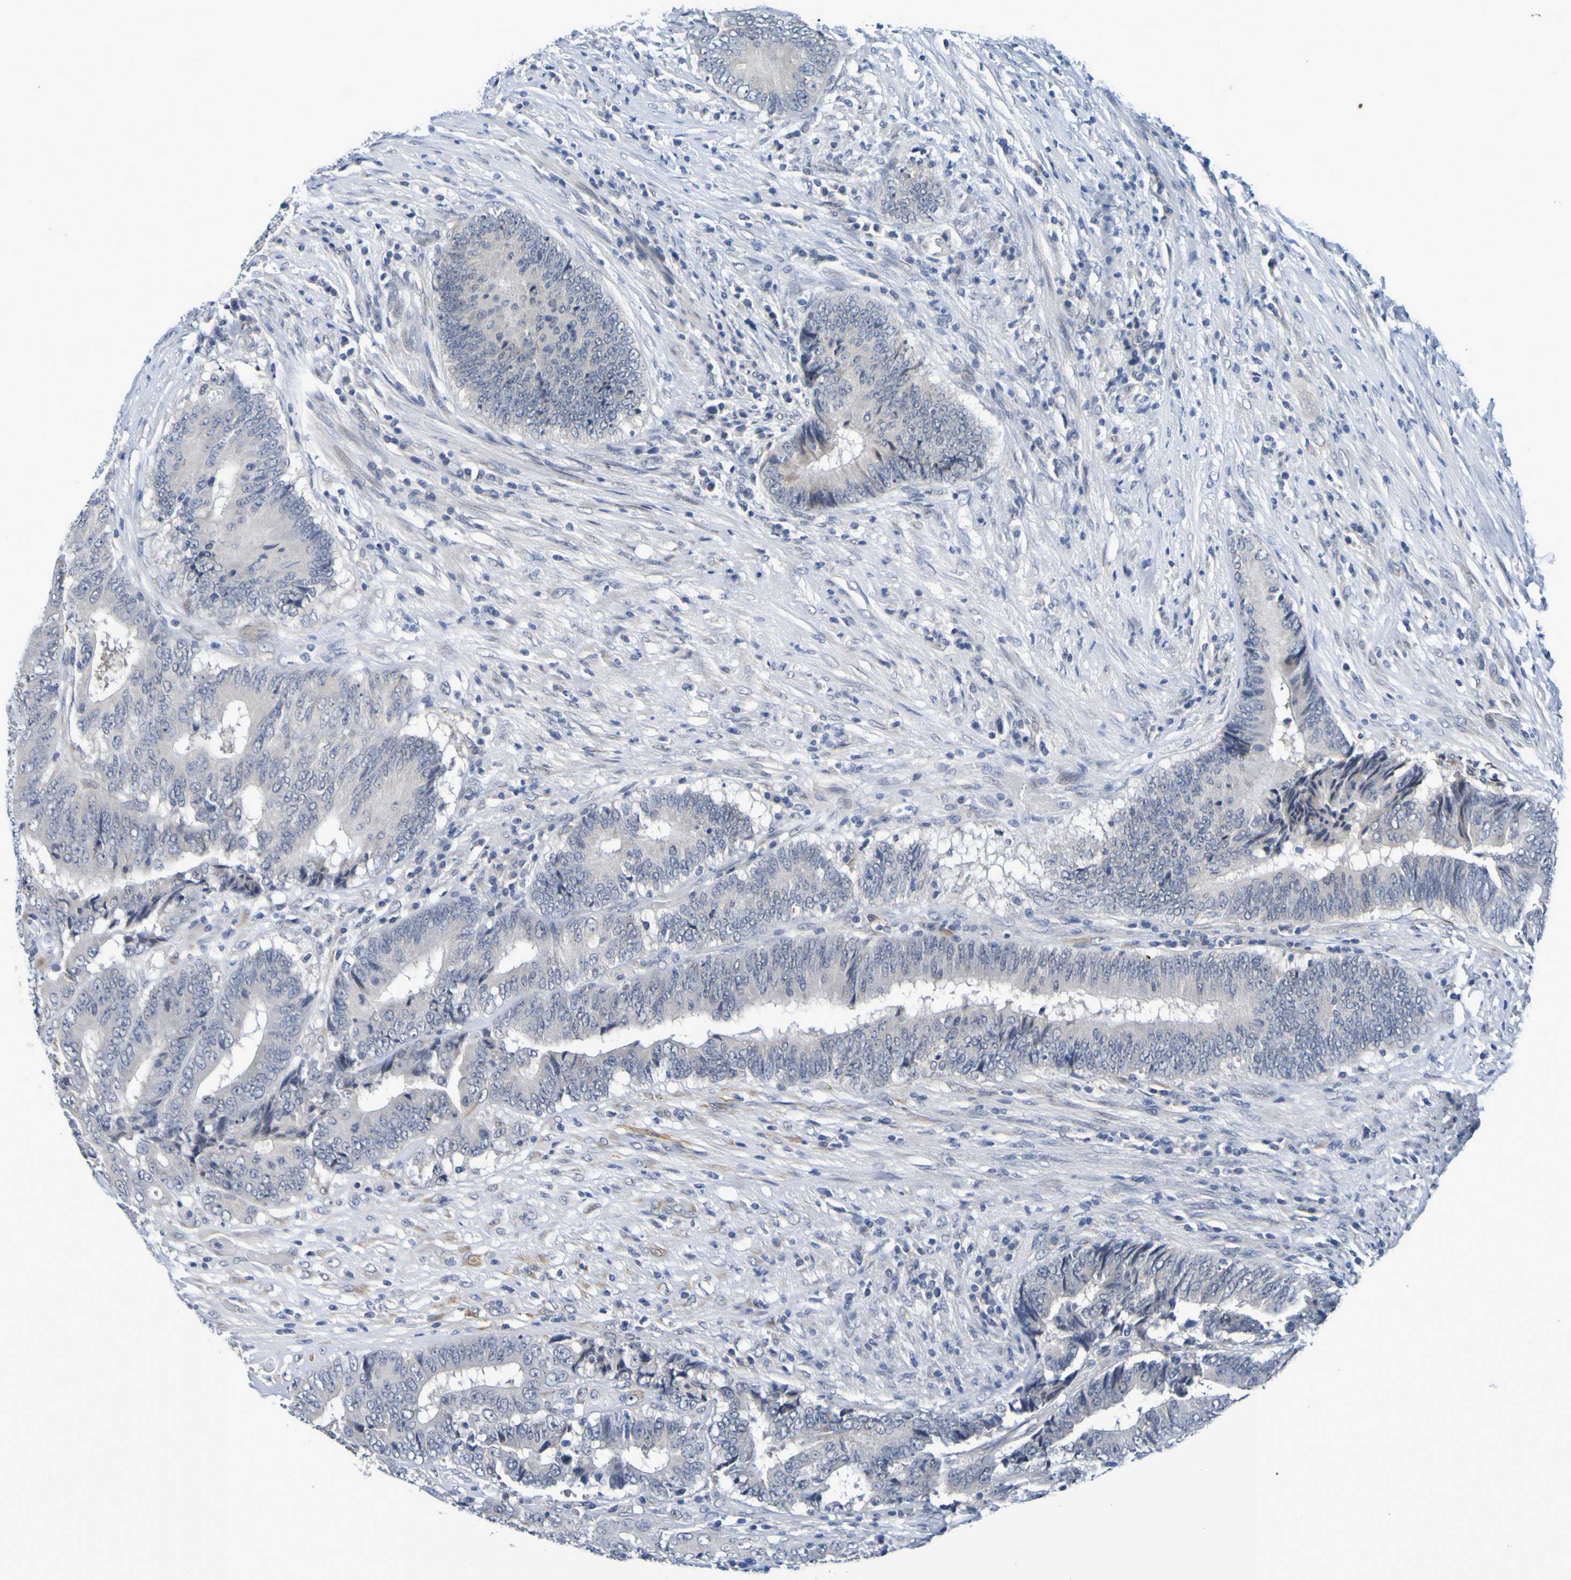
{"staining": {"intensity": "negative", "quantity": "none", "location": "none"}, "tissue": "colorectal cancer", "cell_type": "Tumor cells", "image_type": "cancer", "snomed": [{"axis": "morphology", "description": "Adenocarcinoma, NOS"}, {"axis": "topography", "description": "Rectum"}], "caption": "IHC image of human colorectal cancer stained for a protein (brown), which reveals no staining in tumor cells.", "gene": "VMA21", "patient": {"sex": "male", "age": 72}}